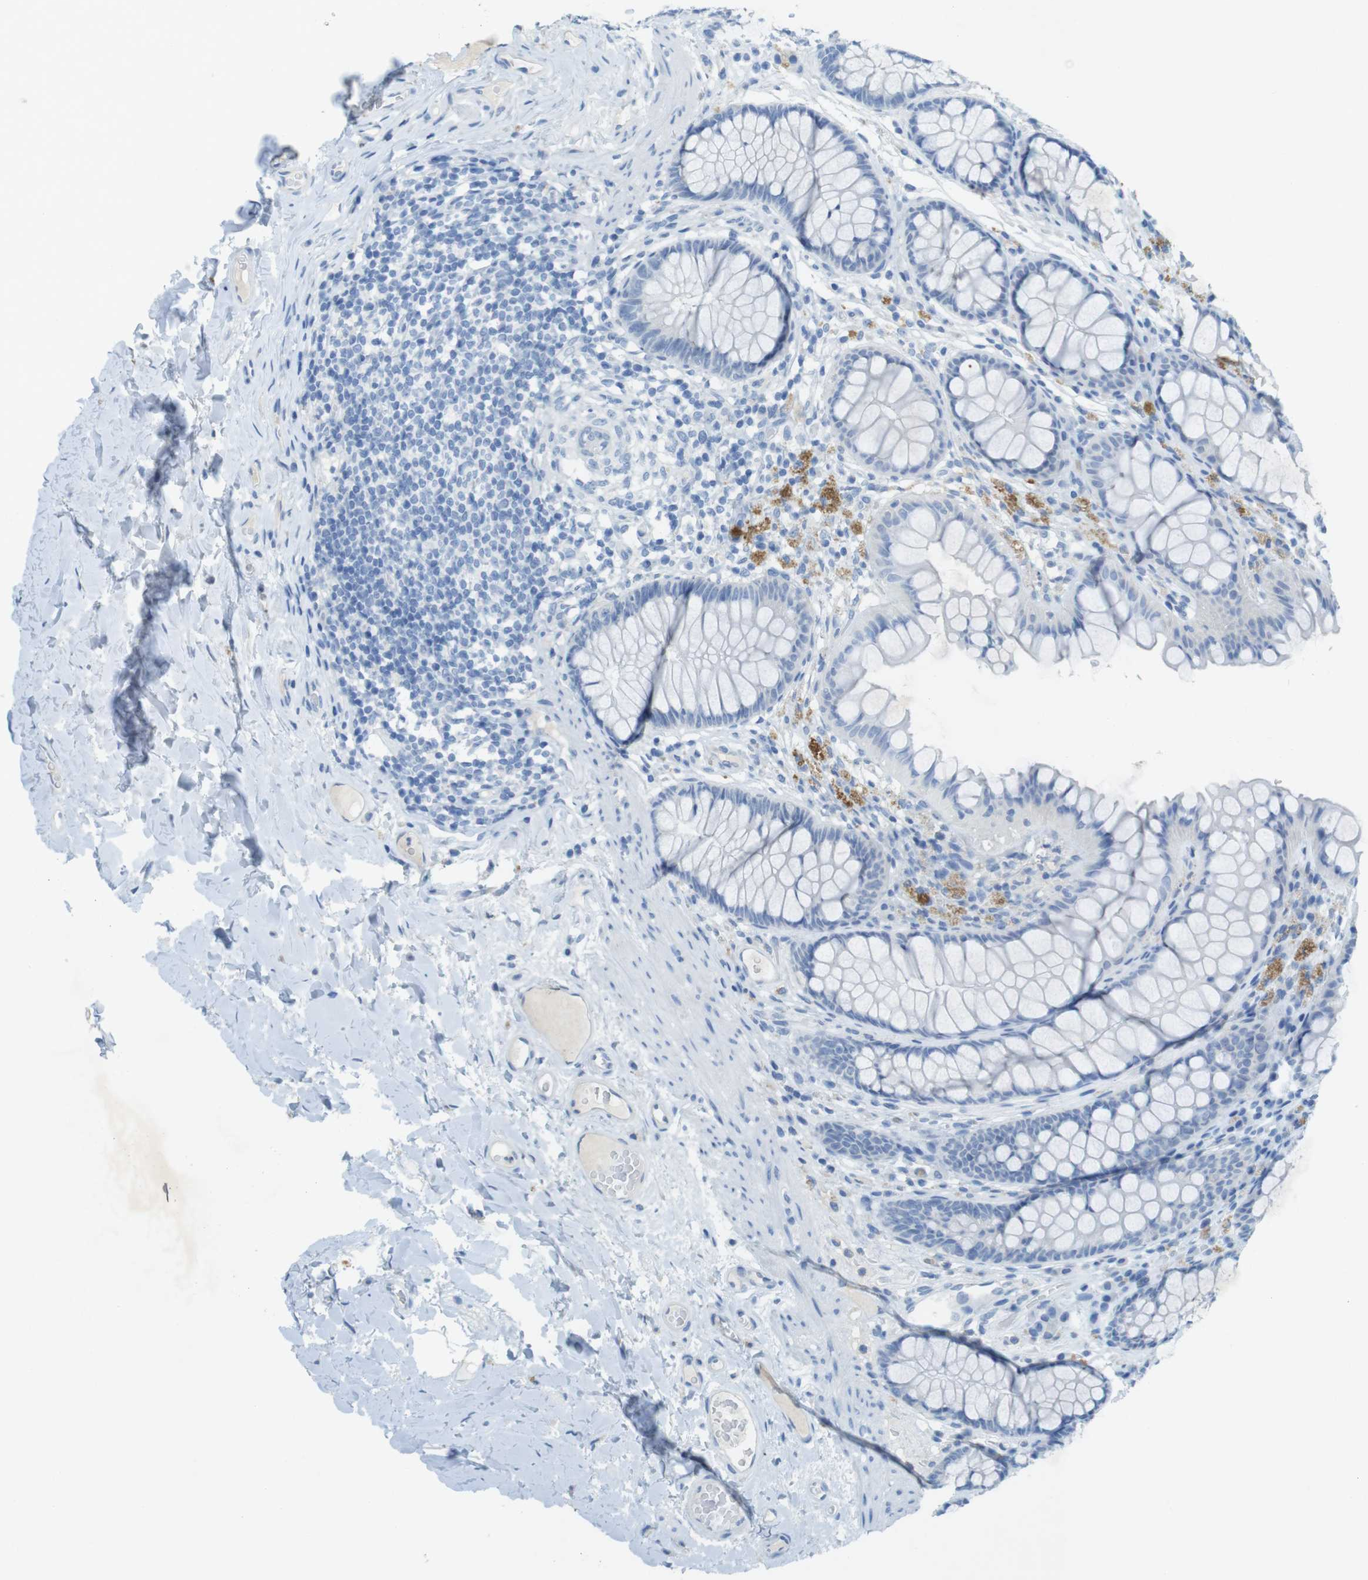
{"staining": {"intensity": "negative", "quantity": "none", "location": "none"}, "tissue": "colon", "cell_type": "Endothelial cells", "image_type": "normal", "snomed": [{"axis": "morphology", "description": "Normal tissue, NOS"}, {"axis": "topography", "description": "Colon"}], "caption": "This is an immunohistochemistry image of unremarkable colon. There is no staining in endothelial cells.", "gene": "CD320", "patient": {"sex": "female", "age": 55}}